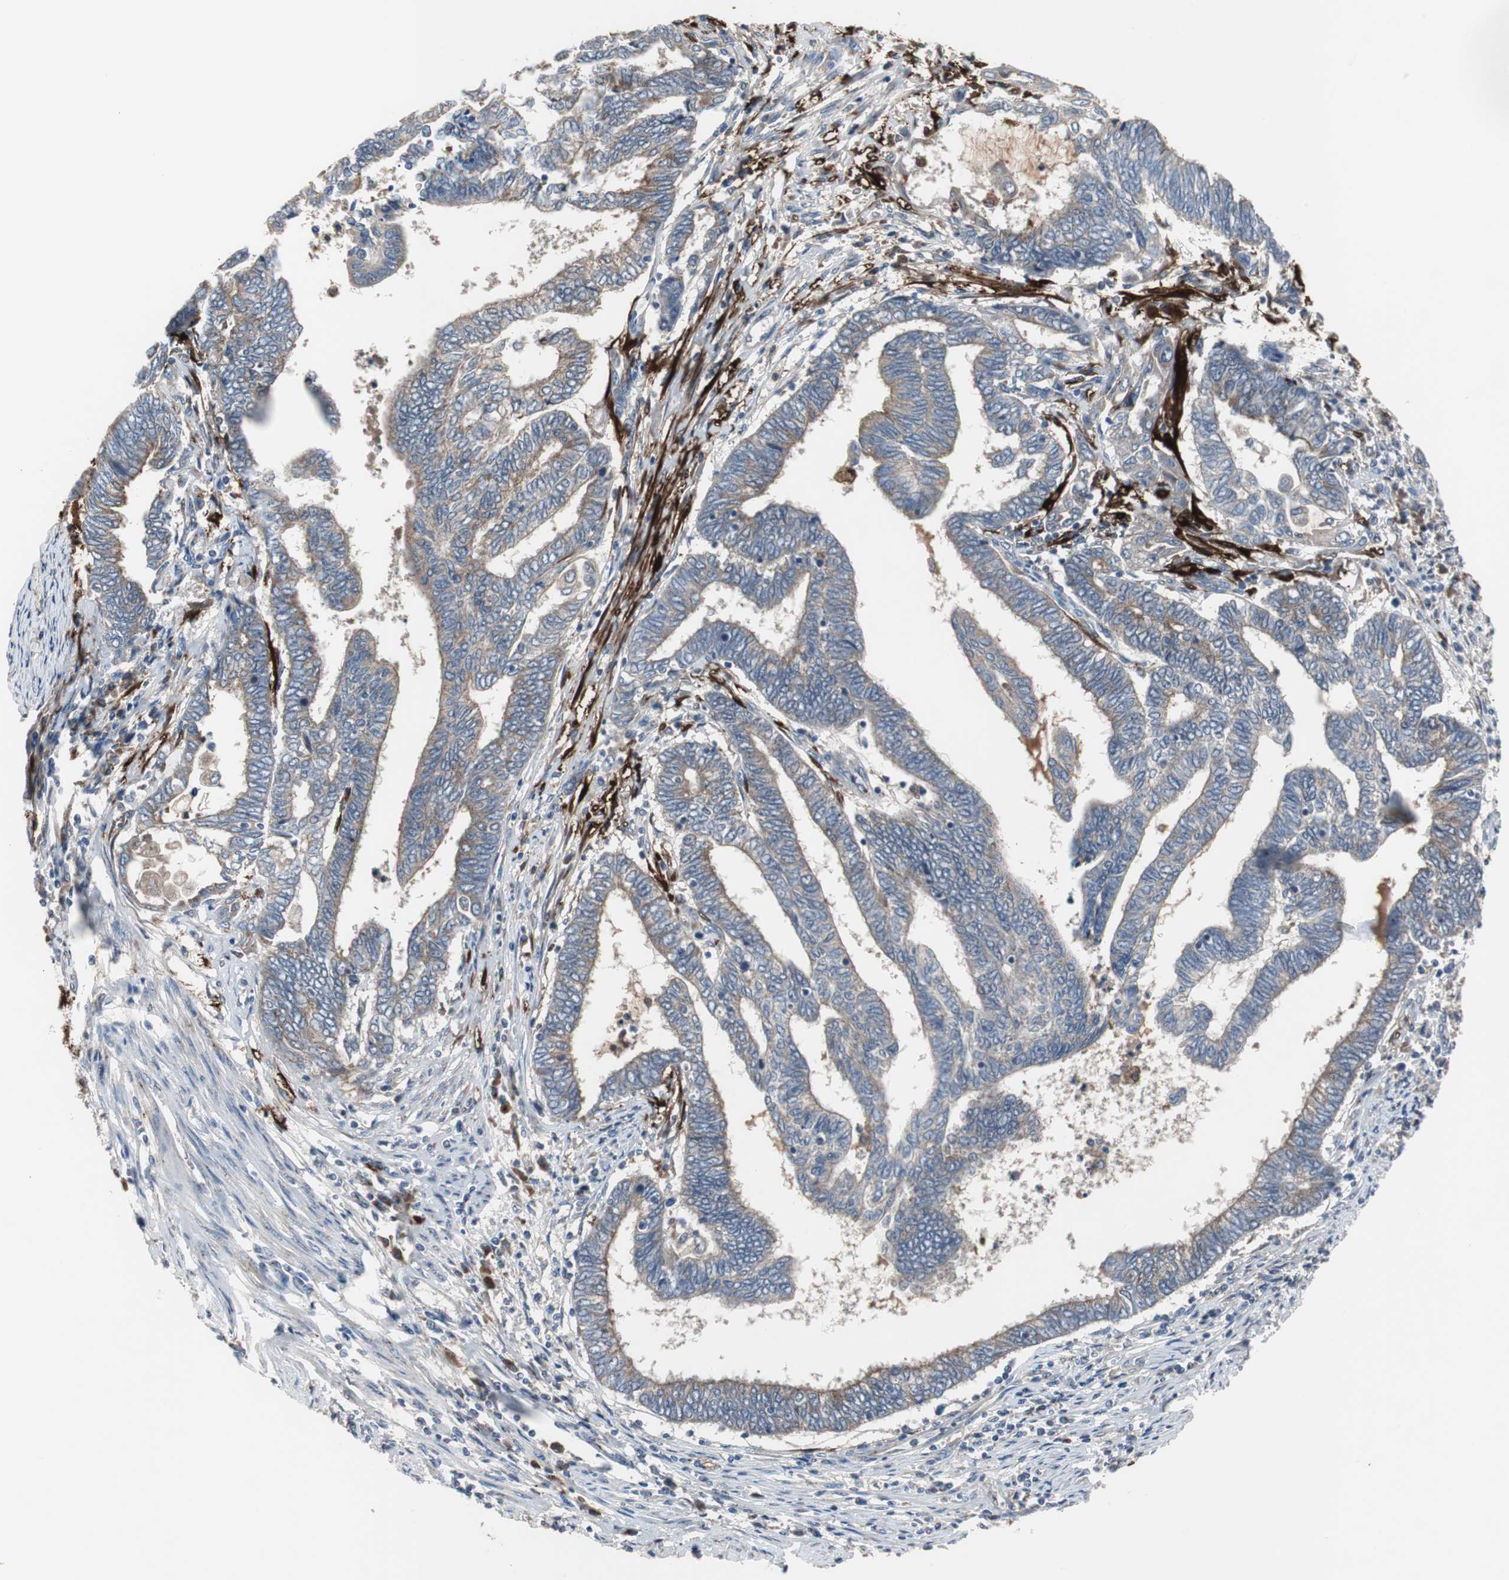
{"staining": {"intensity": "moderate", "quantity": ">75%", "location": "cytoplasmic/membranous"}, "tissue": "endometrial cancer", "cell_type": "Tumor cells", "image_type": "cancer", "snomed": [{"axis": "morphology", "description": "Adenocarcinoma, NOS"}, {"axis": "topography", "description": "Uterus"}, {"axis": "topography", "description": "Endometrium"}], "caption": "Adenocarcinoma (endometrial) stained with a protein marker reveals moderate staining in tumor cells.", "gene": "CALB2", "patient": {"sex": "female", "age": 70}}